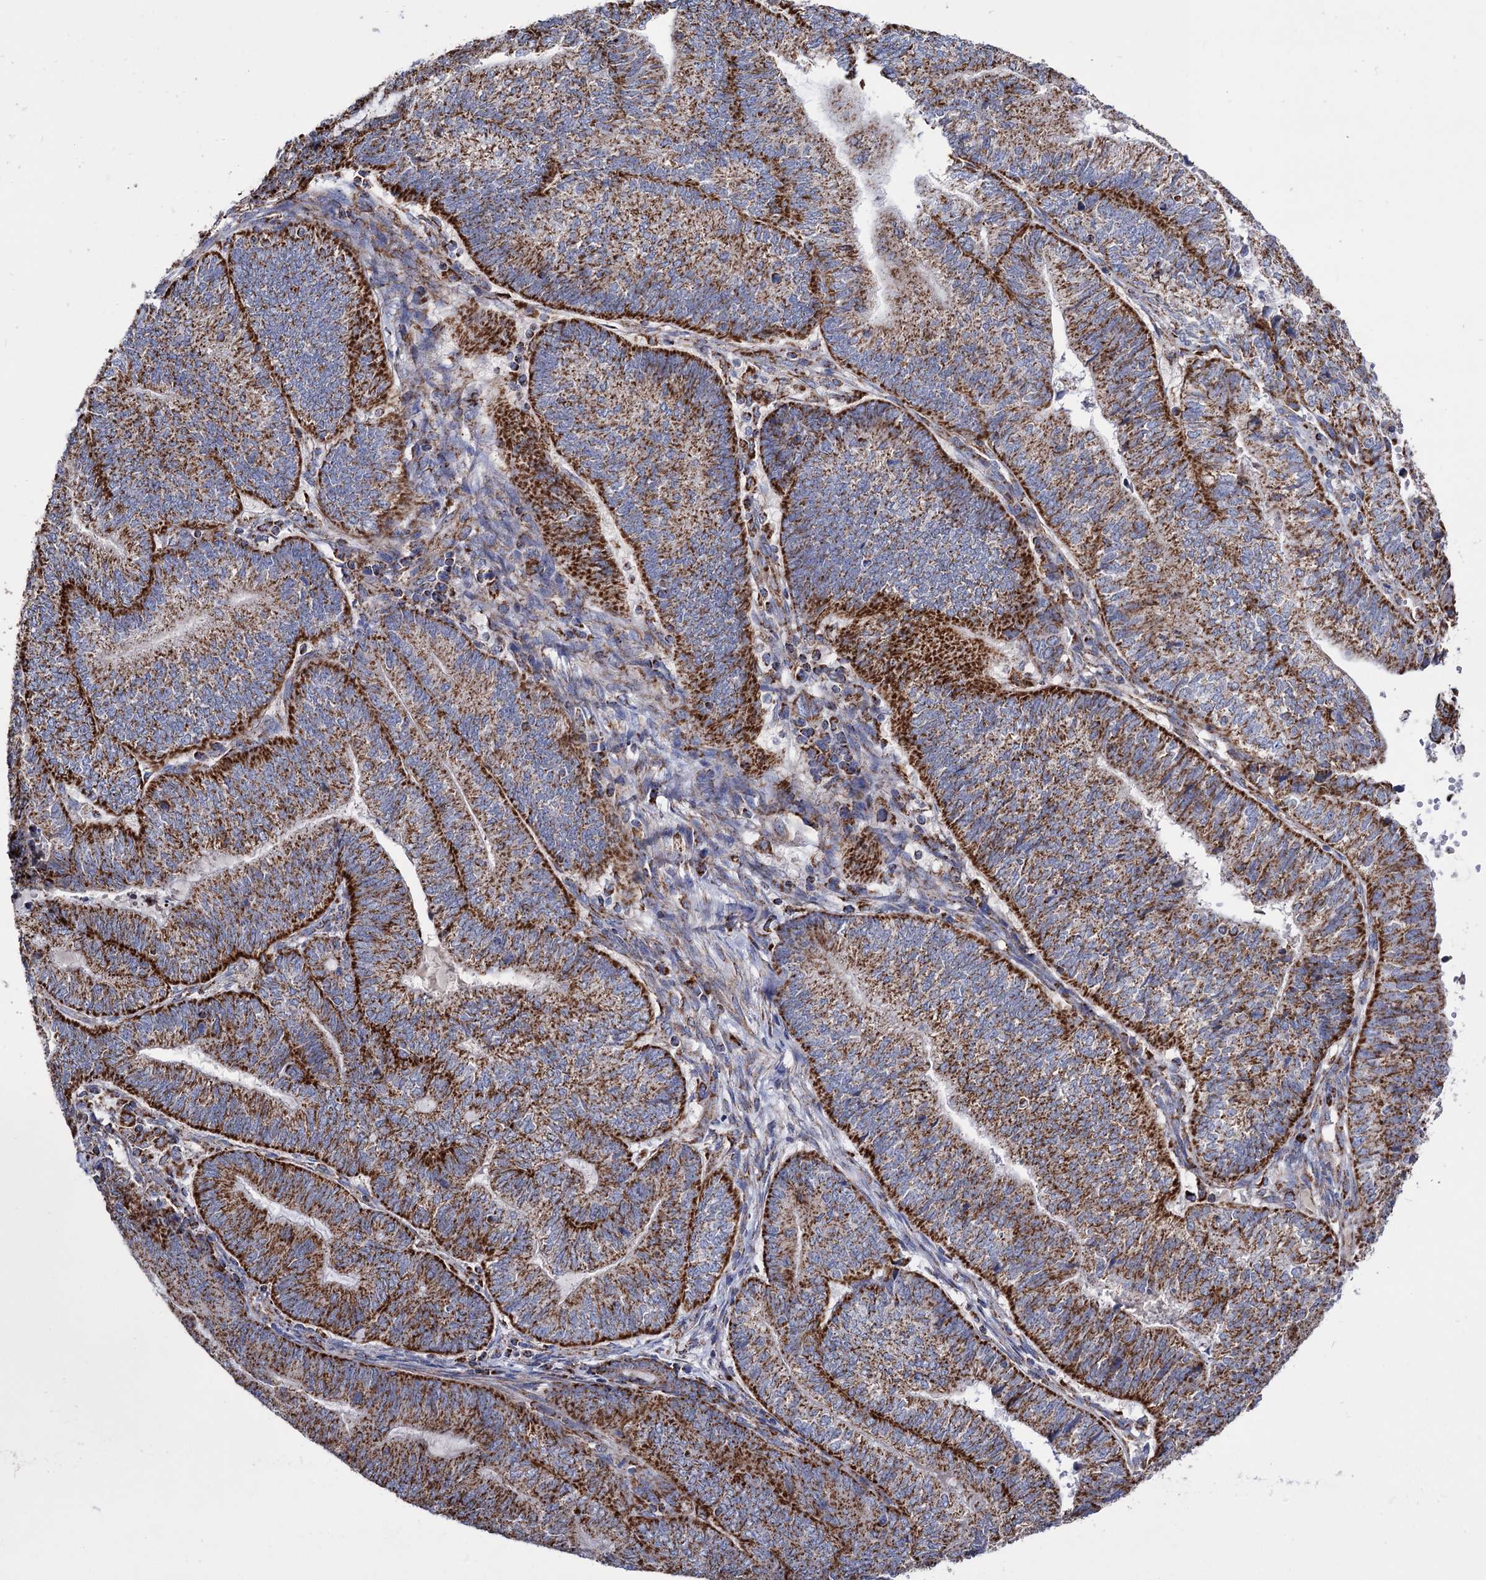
{"staining": {"intensity": "strong", "quantity": ">75%", "location": "cytoplasmic/membranous"}, "tissue": "endometrial cancer", "cell_type": "Tumor cells", "image_type": "cancer", "snomed": [{"axis": "morphology", "description": "Adenocarcinoma, NOS"}, {"axis": "topography", "description": "Uterus"}, {"axis": "topography", "description": "Endometrium"}], "caption": "Immunohistochemistry (IHC) micrograph of neoplastic tissue: endometrial cancer (adenocarcinoma) stained using immunohistochemistry (IHC) reveals high levels of strong protein expression localized specifically in the cytoplasmic/membranous of tumor cells, appearing as a cytoplasmic/membranous brown color.", "gene": "ABHD10", "patient": {"sex": "female", "age": 70}}